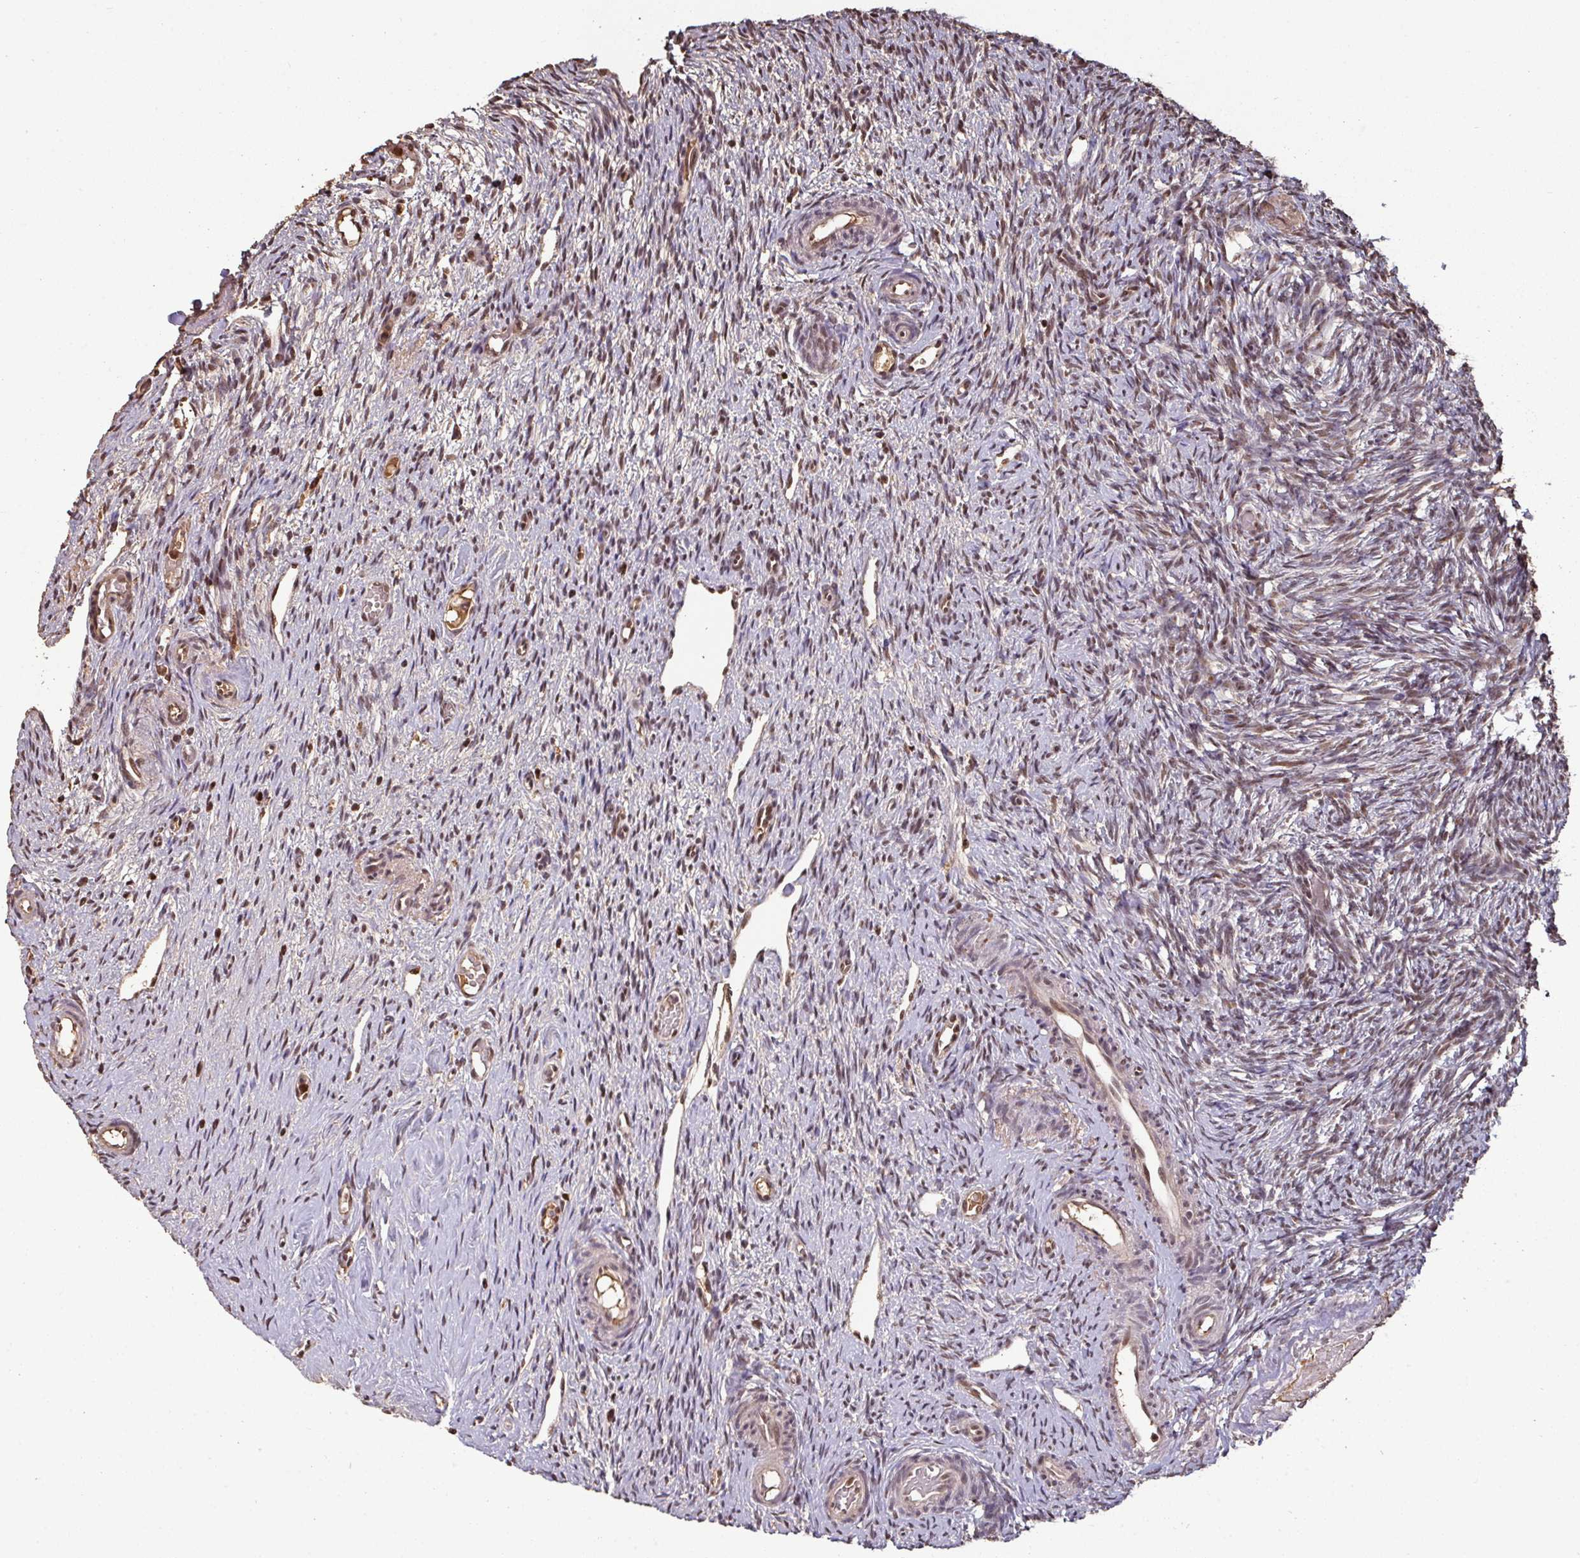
{"staining": {"intensity": "strong", "quantity": ">75%", "location": "cytoplasmic/membranous,nuclear"}, "tissue": "ovary", "cell_type": "Follicle cells", "image_type": "normal", "snomed": [{"axis": "morphology", "description": "Normal tissue, NOS"}, {"axis": "topography", "description": "Ovary"}], "caption": "DAB (3,3'-diaminobenzidine) immunohistochemical staining of normal ovary shows strong cytoplasmic/membranous,nuclear protein positivity in about >75% of follicle cells.", "gene": "POLD1", "patient": {"sex": "female", "age": 51}}